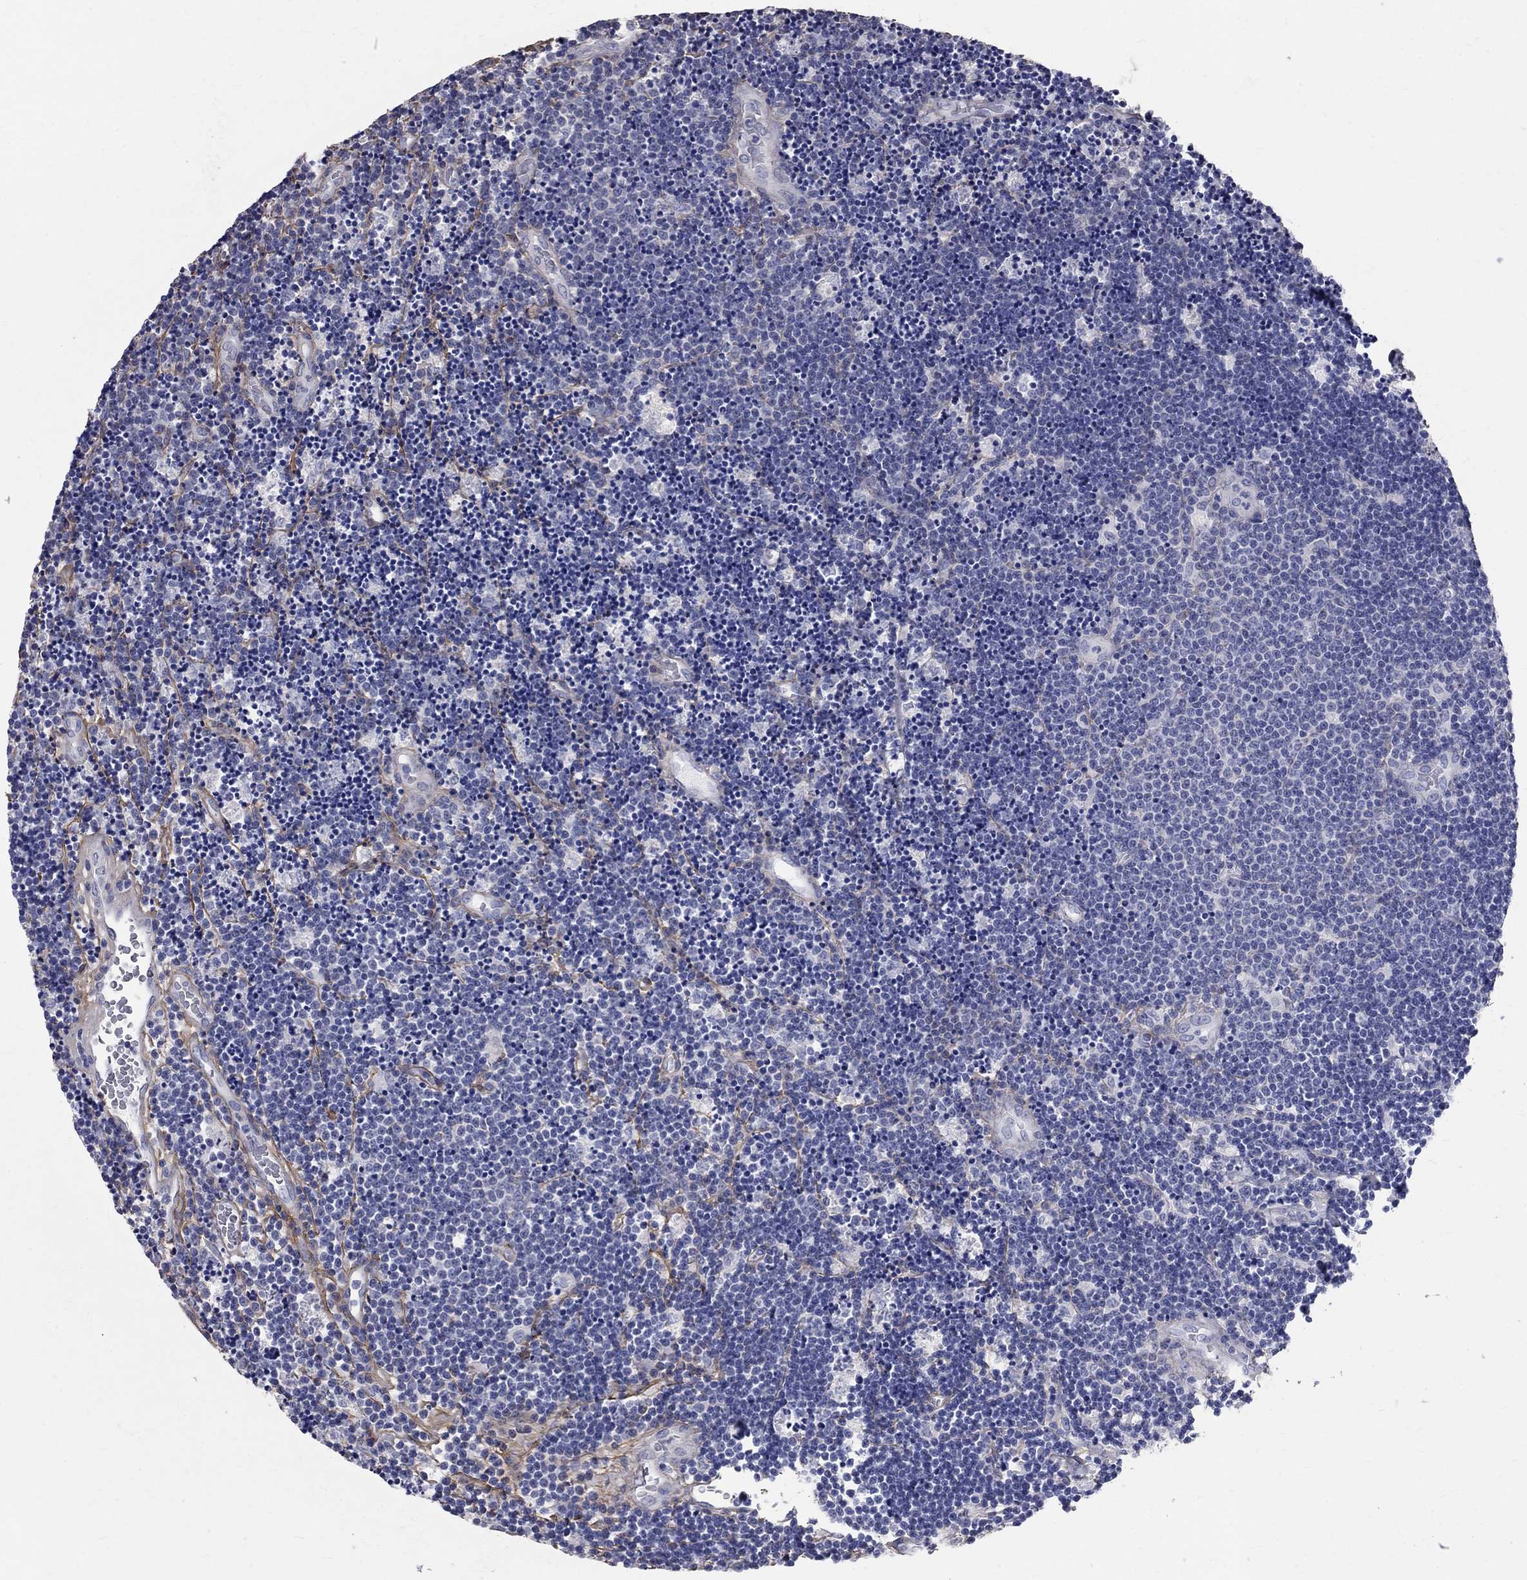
{"staining": {"intensity": "negative", "quantity": "none", "location": "none"}, "tissue": "lymphoma", "cell_type": "Tumor cells", "image_type": "cancer", "snomed": [{"axis": "morphology", "description": "Malignant lymphoma, non-Hodgkin's type, Low grade"}, {"axis": "topography", "description": "Brain"}], "caption": "Lymphoma was stained to show a protein in brown. There is no significant staining in tumor cells.", "gene": "ANXA10", "patient": {"sex": "female", "age": 66}}